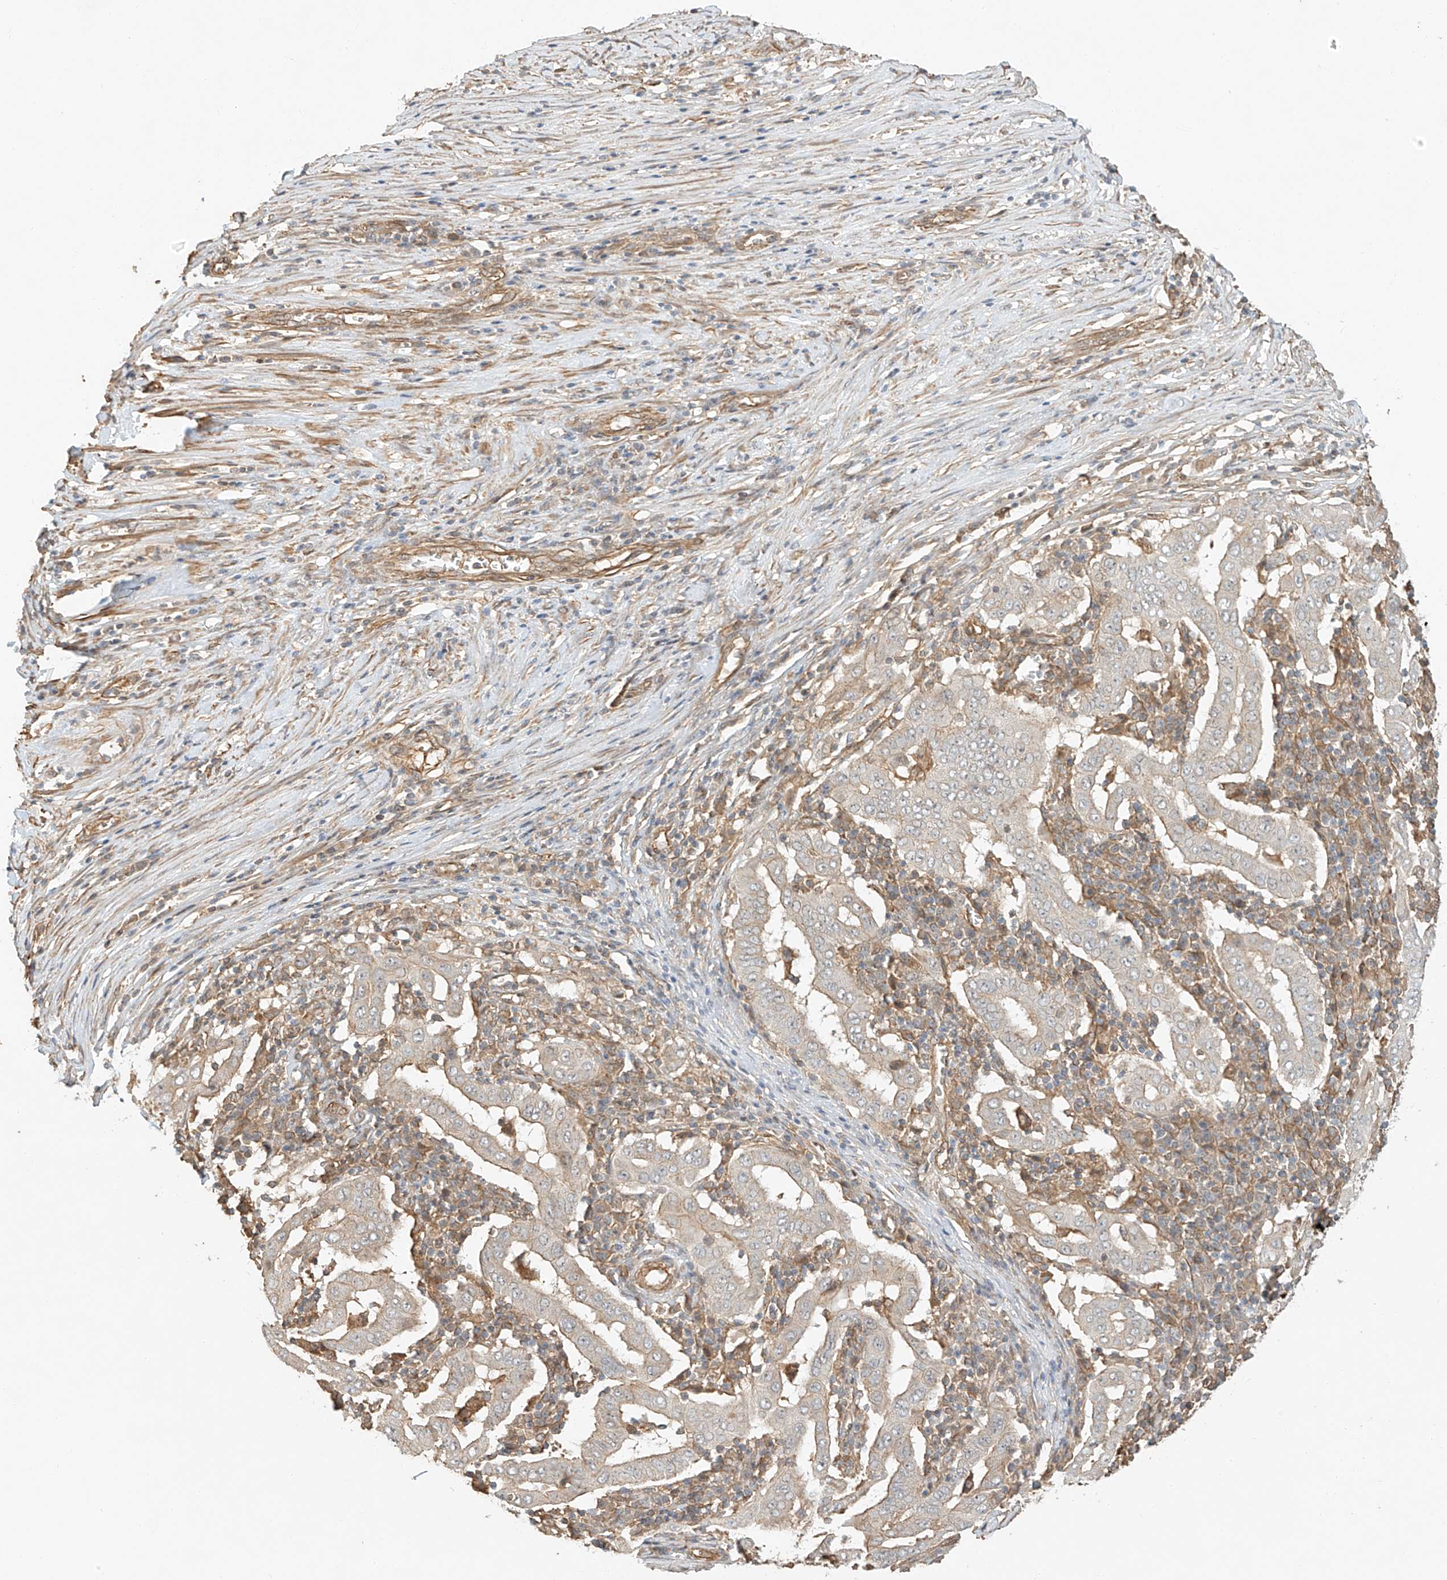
{"staining": {"intensity": "weak", "quantity": "<25%", "location": "cytoplasmic/membranous"}, "tissue": "pancreatic cancer", "cell_type": "Tumor cells", "image_type": "cancer", "snomed": [{"axis": "morphology", "description": "Adenocarcinoma, NOS"}, {"axis": "topography", "description": "Pancreas"}], "caption": "Tumor cells show no significant protein positivity in pancreatic cancer (adenocarcinoma).", "gene": "CSMD3", "patient": {"sex": "male", "age": 63}}